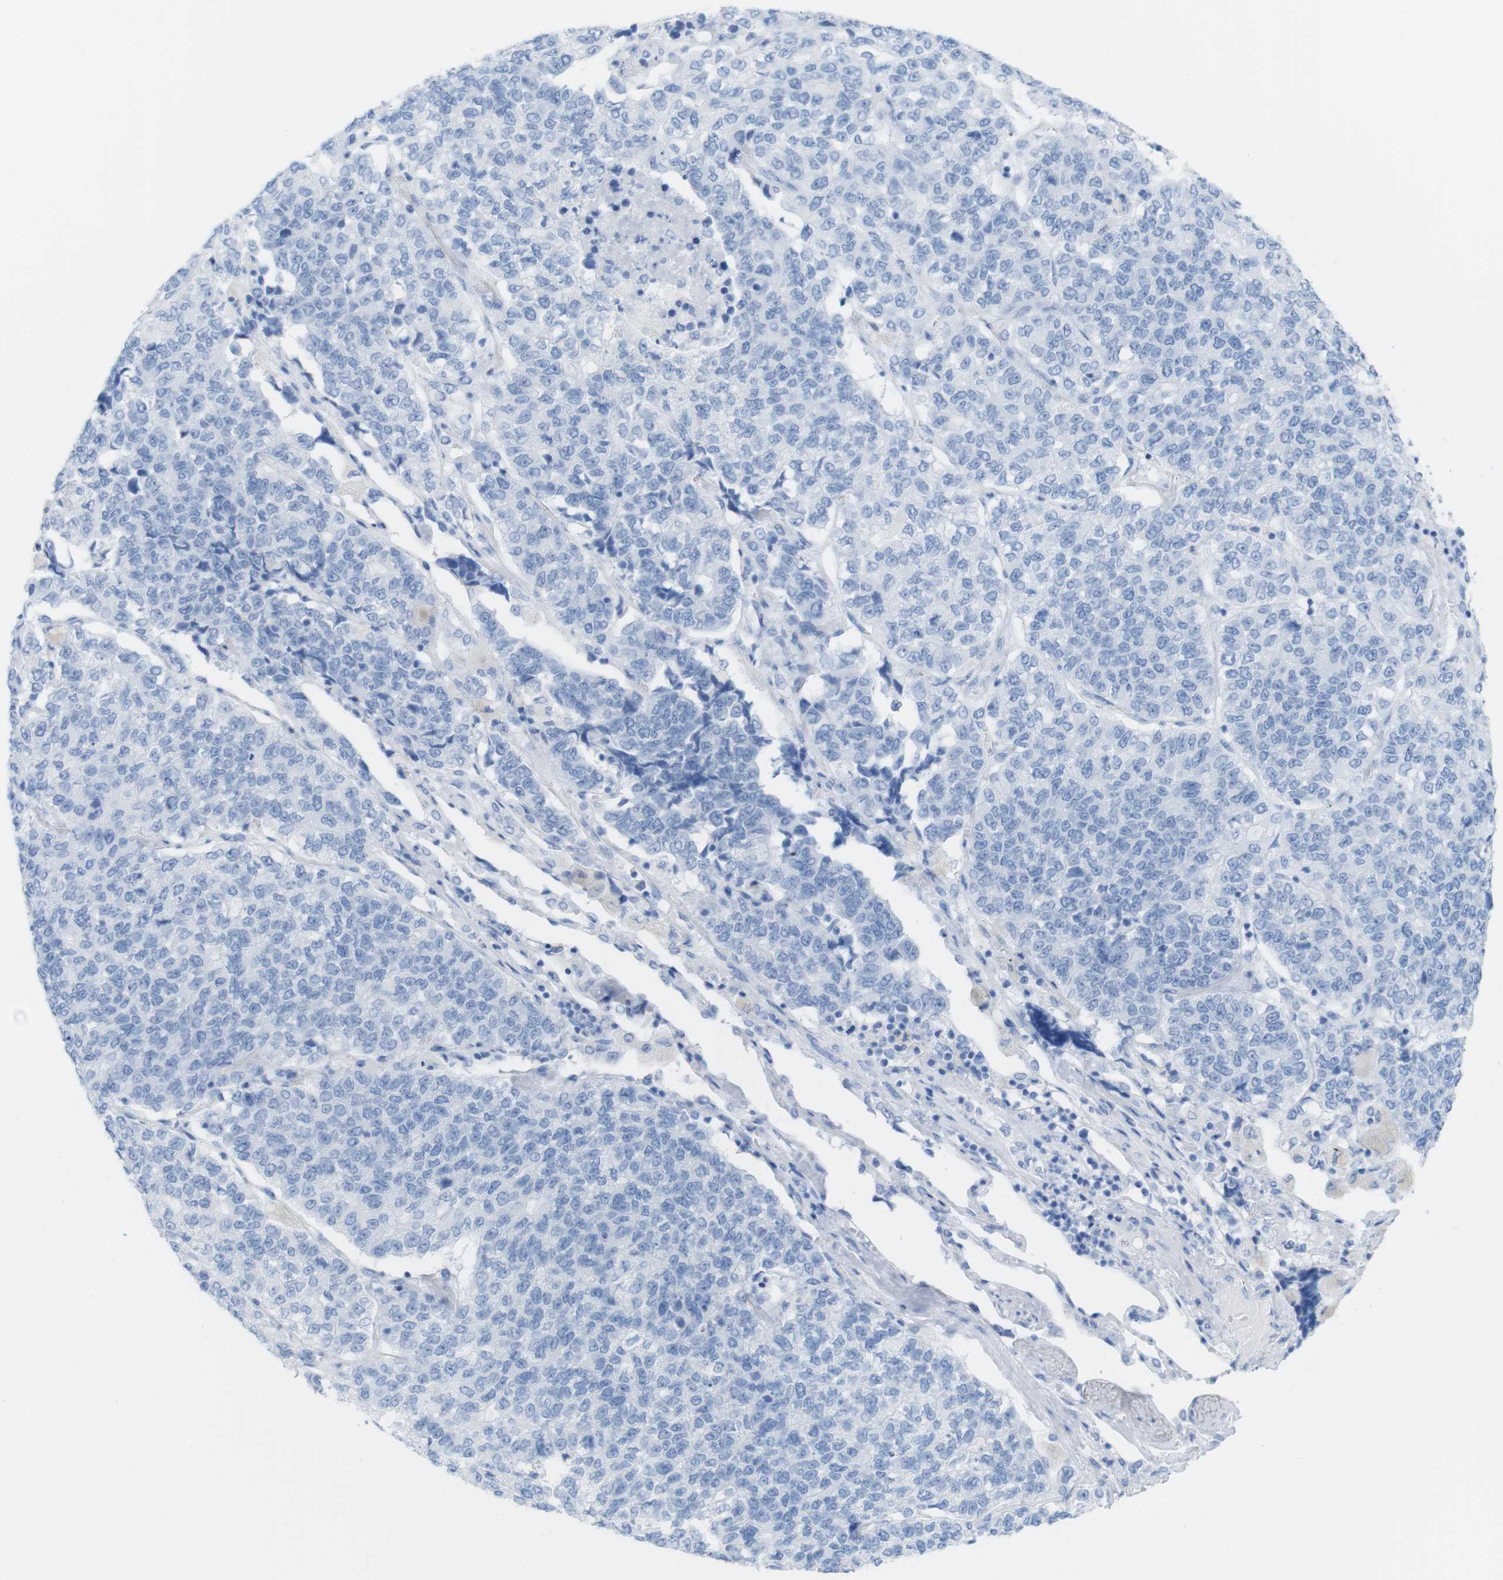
{"staining": {"intensity": "negative", "quantity": "none", "location": "none"}, "tissue": "lung cancer", "cell_type": "Tumor cells", "image_type": "cancer", "snomed": [{"axis": "morphology", "description": "Adenocarcinoma, NOS"}, {"axis": "topography", "description": "Lung"}], "caption": "An image of lung adenocarcinoma stained for a protein reveals no brown staining in tumor cells.", "gene": "MYH7", "patient": {"sex": "male", "age": 49}}